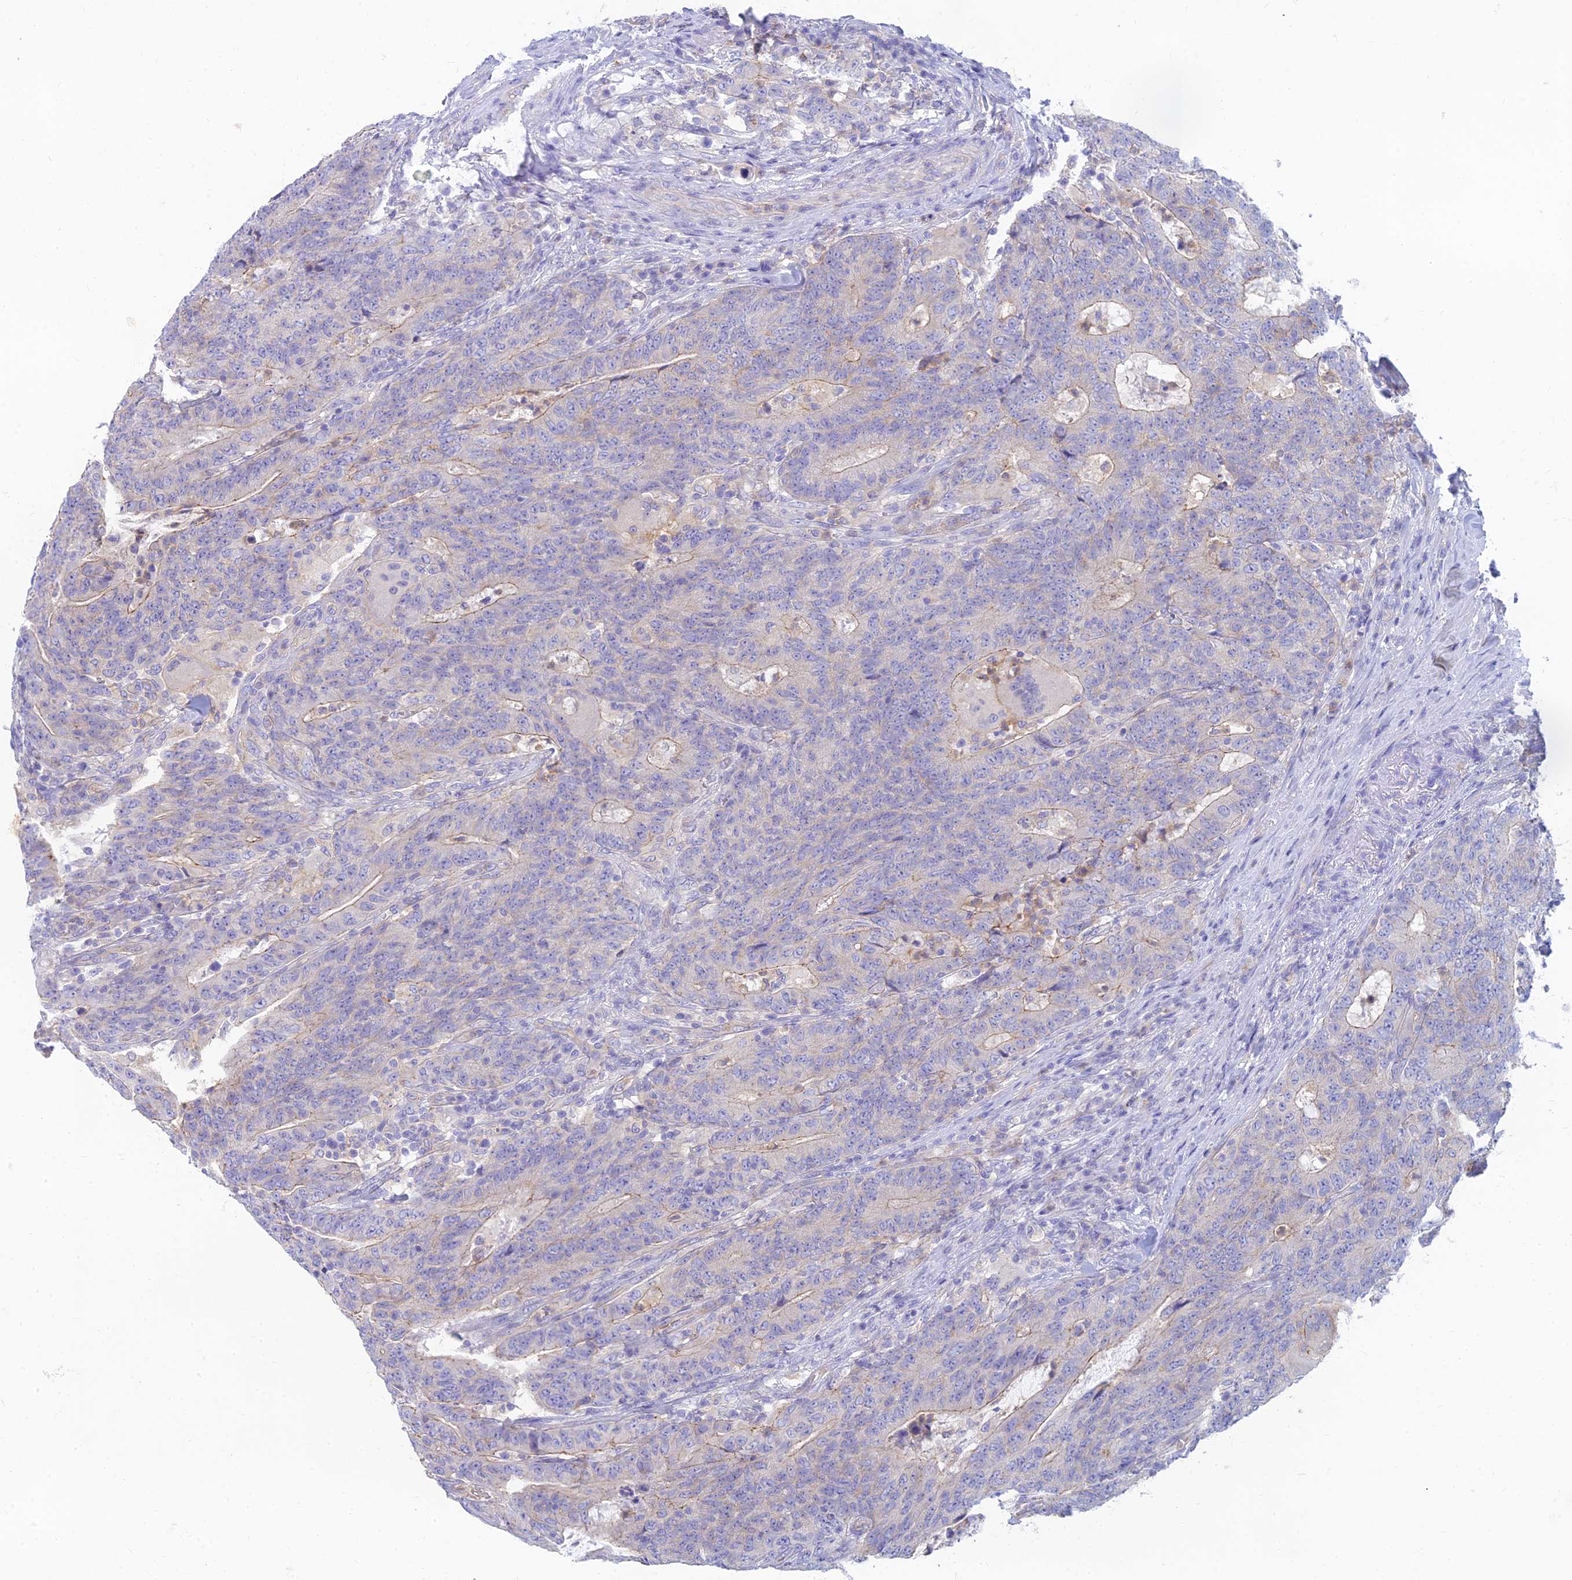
{"staining": {"intensity": "weak", "quantity": "<25%", "location": "cytoplasmic/membranous"}, "tissue": "colorectal cancer", "cell_type": "Tumor cells", "image_type": "cancer", "snomed": [{"axis": "morphology", "description": "Normal tissue, NOS"}, {"axis": "morphology", "description": "Adenocarcinoma, NOS"}, {"axis": "topography", "description": "Colon"}], "caption": "Immunohistochemistry (IHC) histopathology image of human colorectal adenocarcinoma stained for a protein (brown), which shows no staining in tumor cells.", "gene": "STRN4", "patient": {"sex": "female", "age": 75}}